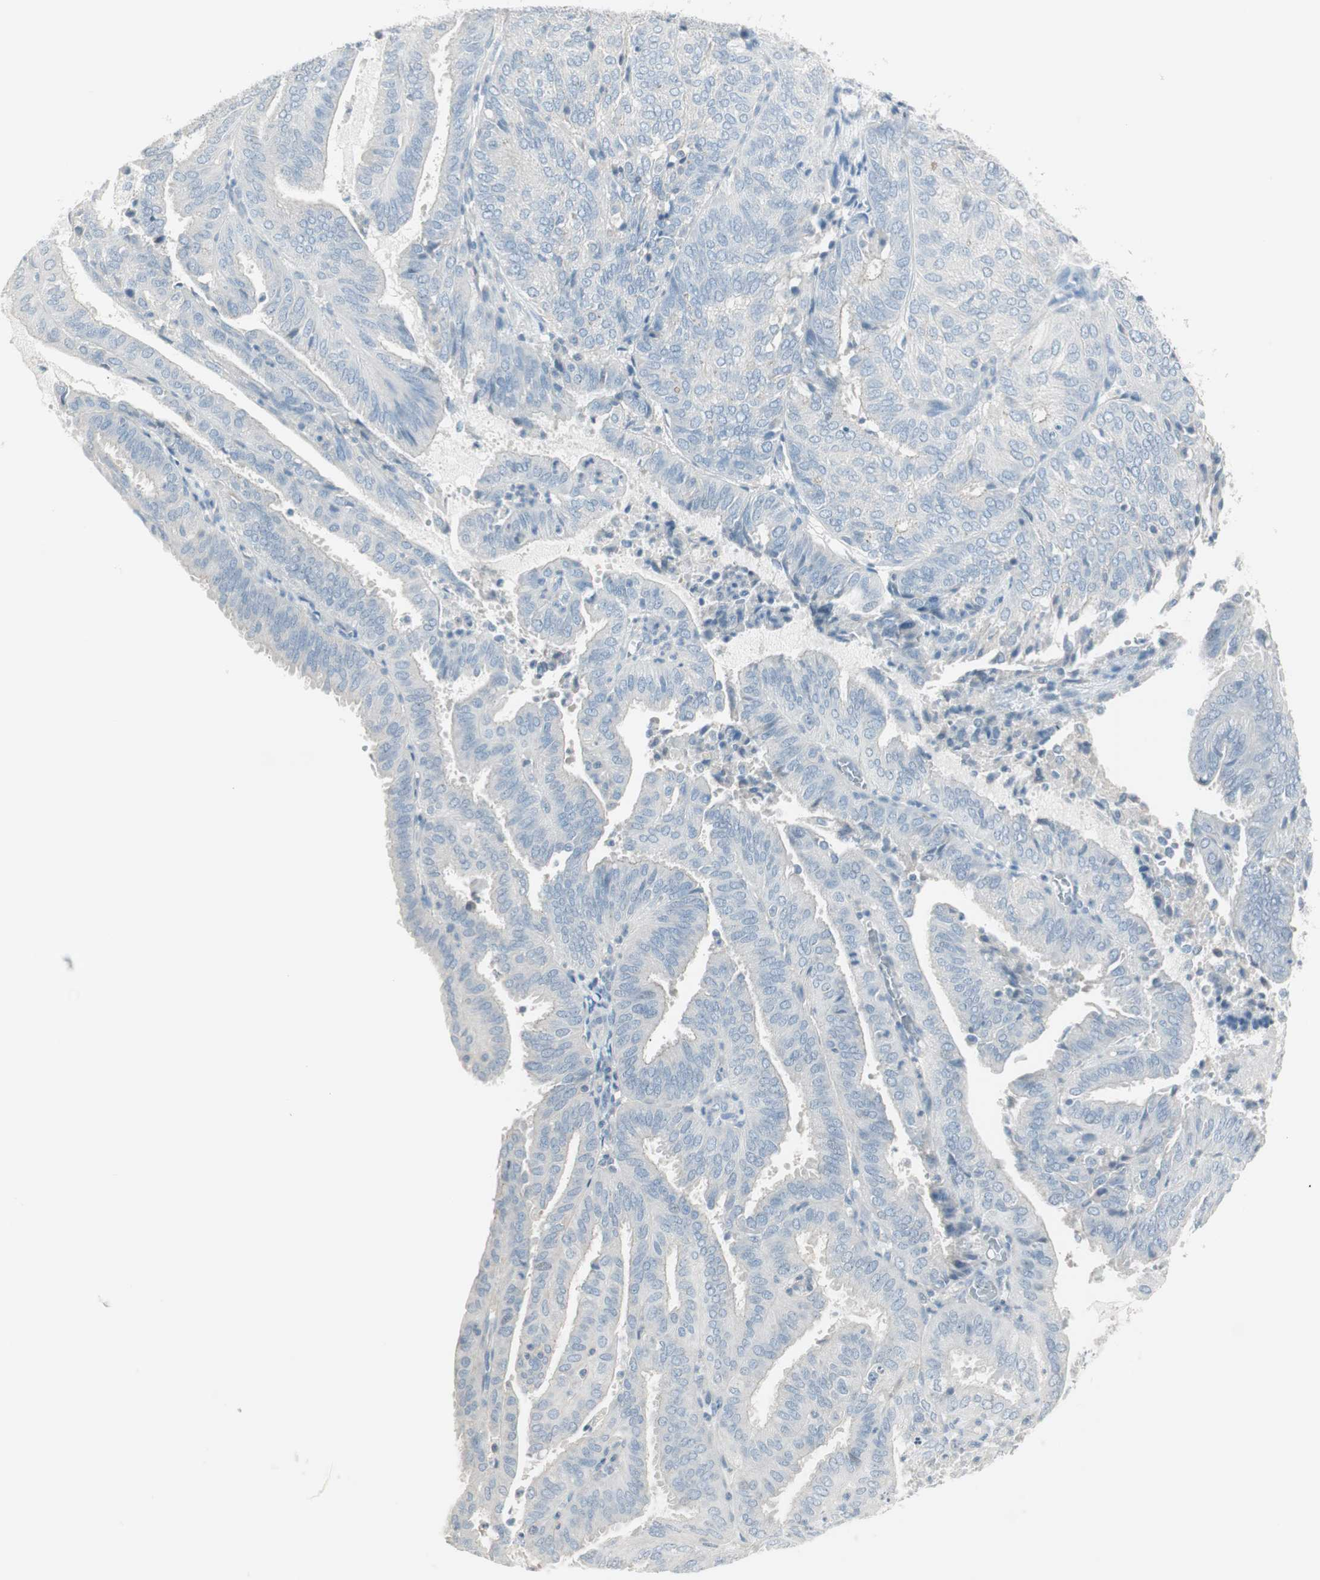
{"staining": {"intensity": "weak", "quantity": "25%-75%", "location": "cytoplasmic/membranous"}, "tissue": "endometrial cancer", "cell_type": "Tumor cells", "image_type": "cancer", "snomed": [{"axis": "morphology", "description": "Adenocarcinoma, NOS"}, {"axis": "topography", "description": "Uterus"}], "caption": "The photomicrograph shows staining of endometrial cancer, revealing weak cytoplasmic/membranous protein positivity (brown color) within tumor cells.", "gene": "ITLN2", "patient": {"sex": "female", "age": 60}}